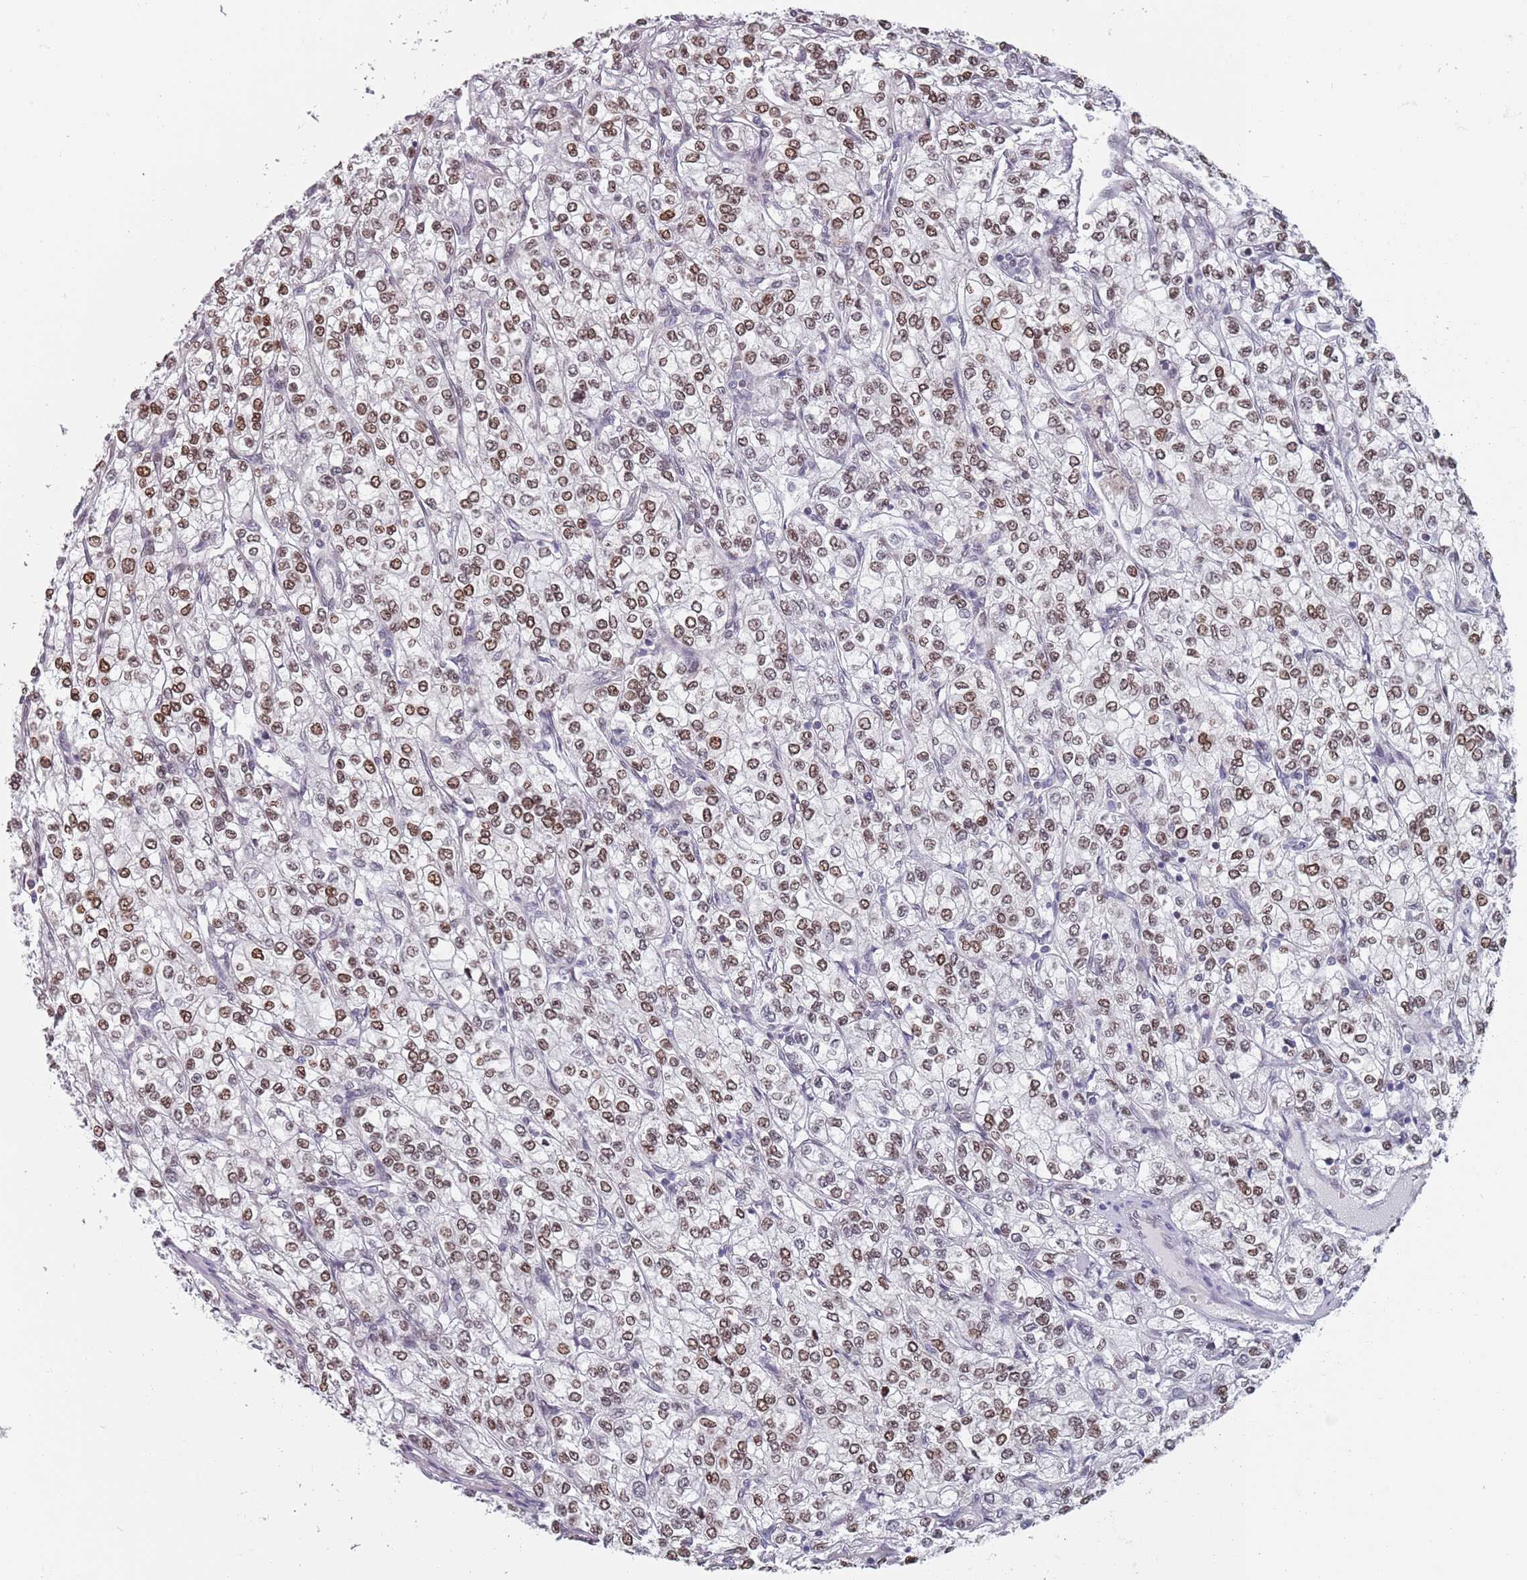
{"staining": {"intensity": "moderate", "quantity": ">75%", "location": "nuclear"}, "tissue": "renal cancer", "cell_type": "Tumor cells", "image_type": "cancer", "snomed": [{"axis": "morphology", "description": "Adenocarcinoma, NOS"}, {"axis": "topography", "description": "Kidney"}], "caption": "Immunohistochemistry staining of renal cancer, which reveals medium levels of moderate nuclear positivity in about >75% of tumor cells indicating moderate nuclear protein positivity. The staining was performed using DAB (3,3'-diaminobenzidine) (brown) for protein detection and nuclei were counterstained in hematoxylin (blue).", "gene": "MFSD12", "patient": {"sex": "male", "age": 80}}